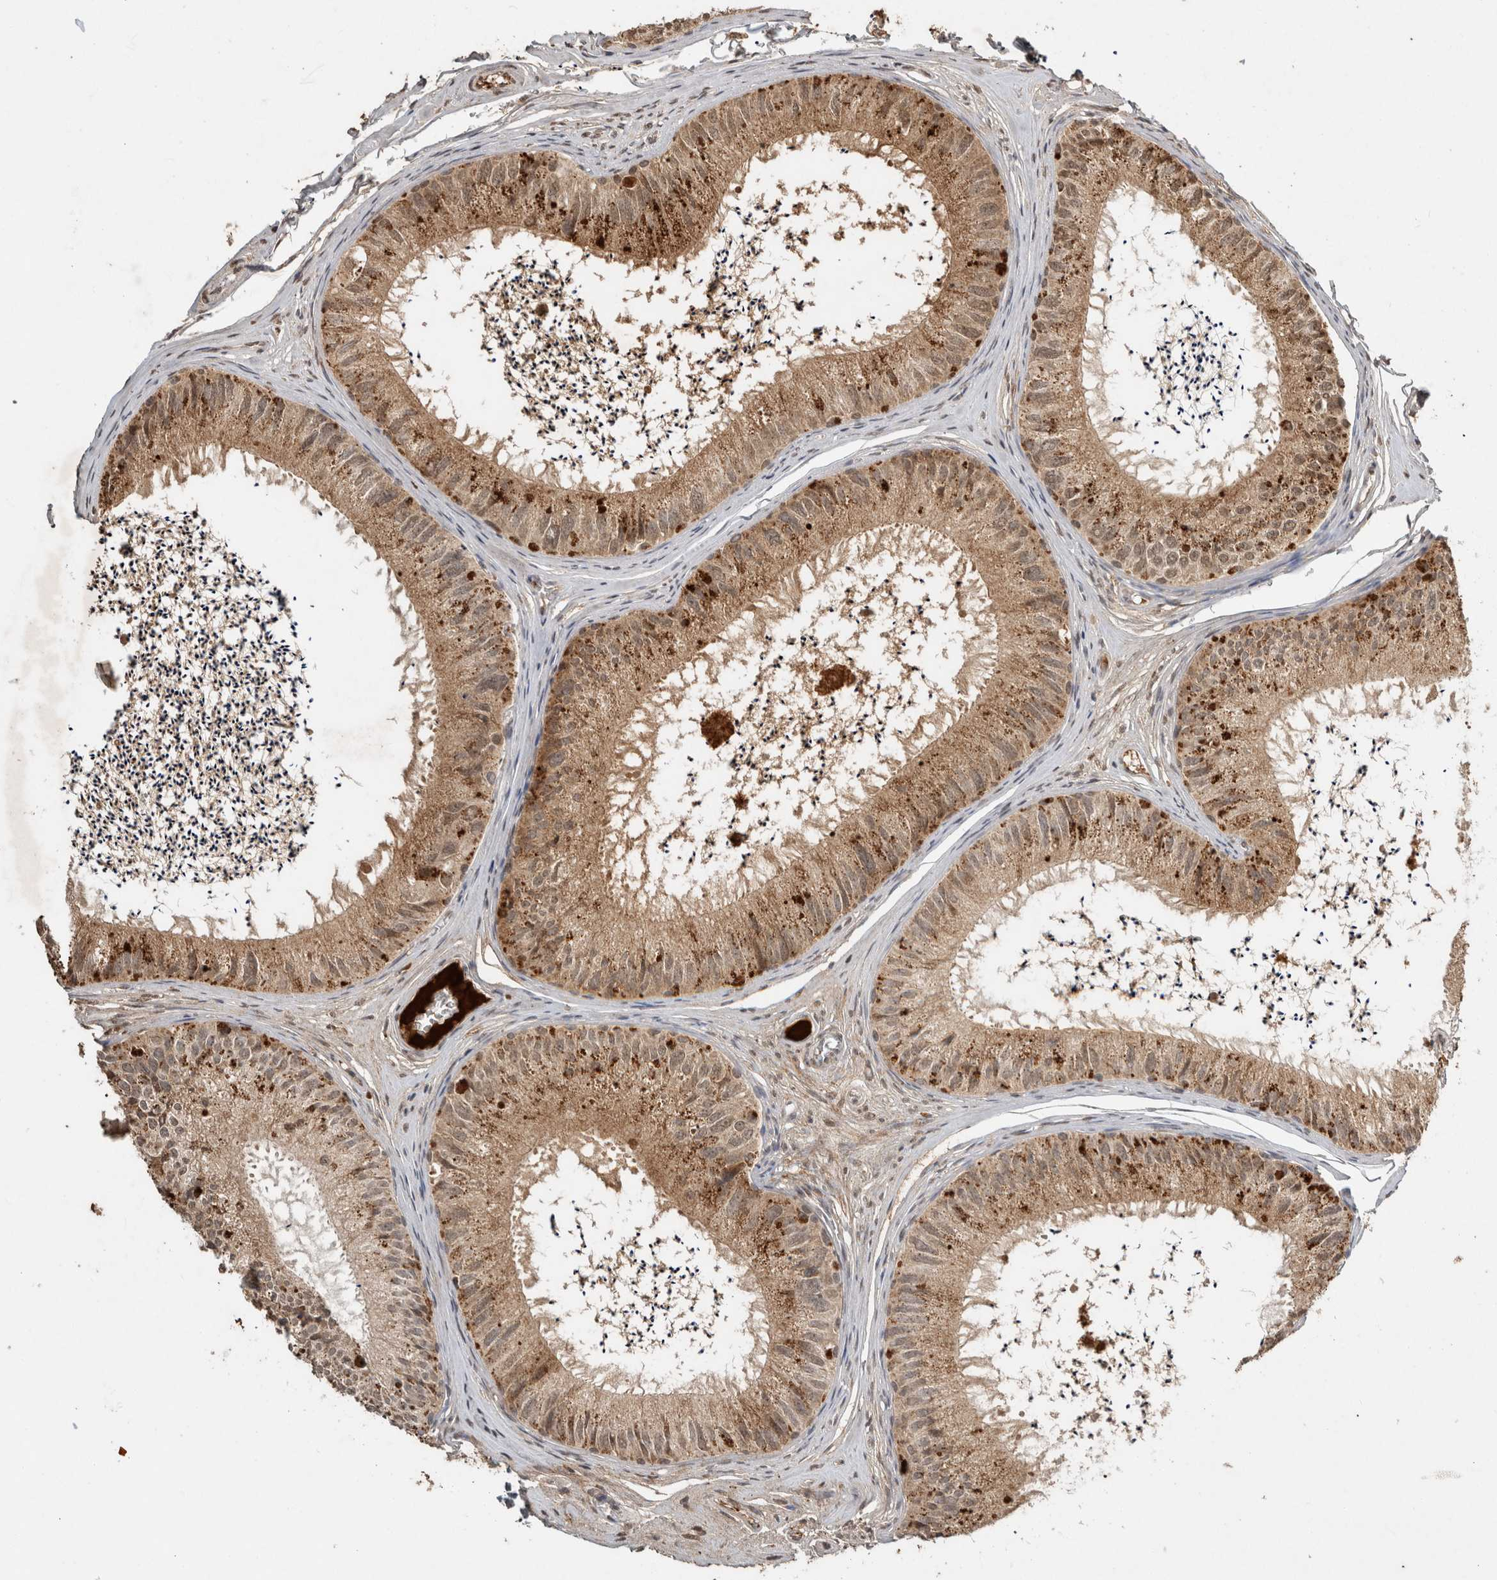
{"staining": {"intensity": "moderate", "quantity": ">75%", "location": "cytoplasmic/membranous"}, "tissue": "epididymis", "cell_type": "Glandular cells", "image_type": "normal", "snomed": [{"axis": "morphology", "description": "Normal tissue, NOS"}, {"axis": "topography", "description": "Epididymis"}], "caption": "Glandular cells exhibit medium levels of moderate cytoplasmic/membranous staining in about >75% of cells in normal epididymis.", "gene": "FAM3A", "patient": {"sex": "male", "age": 79}}